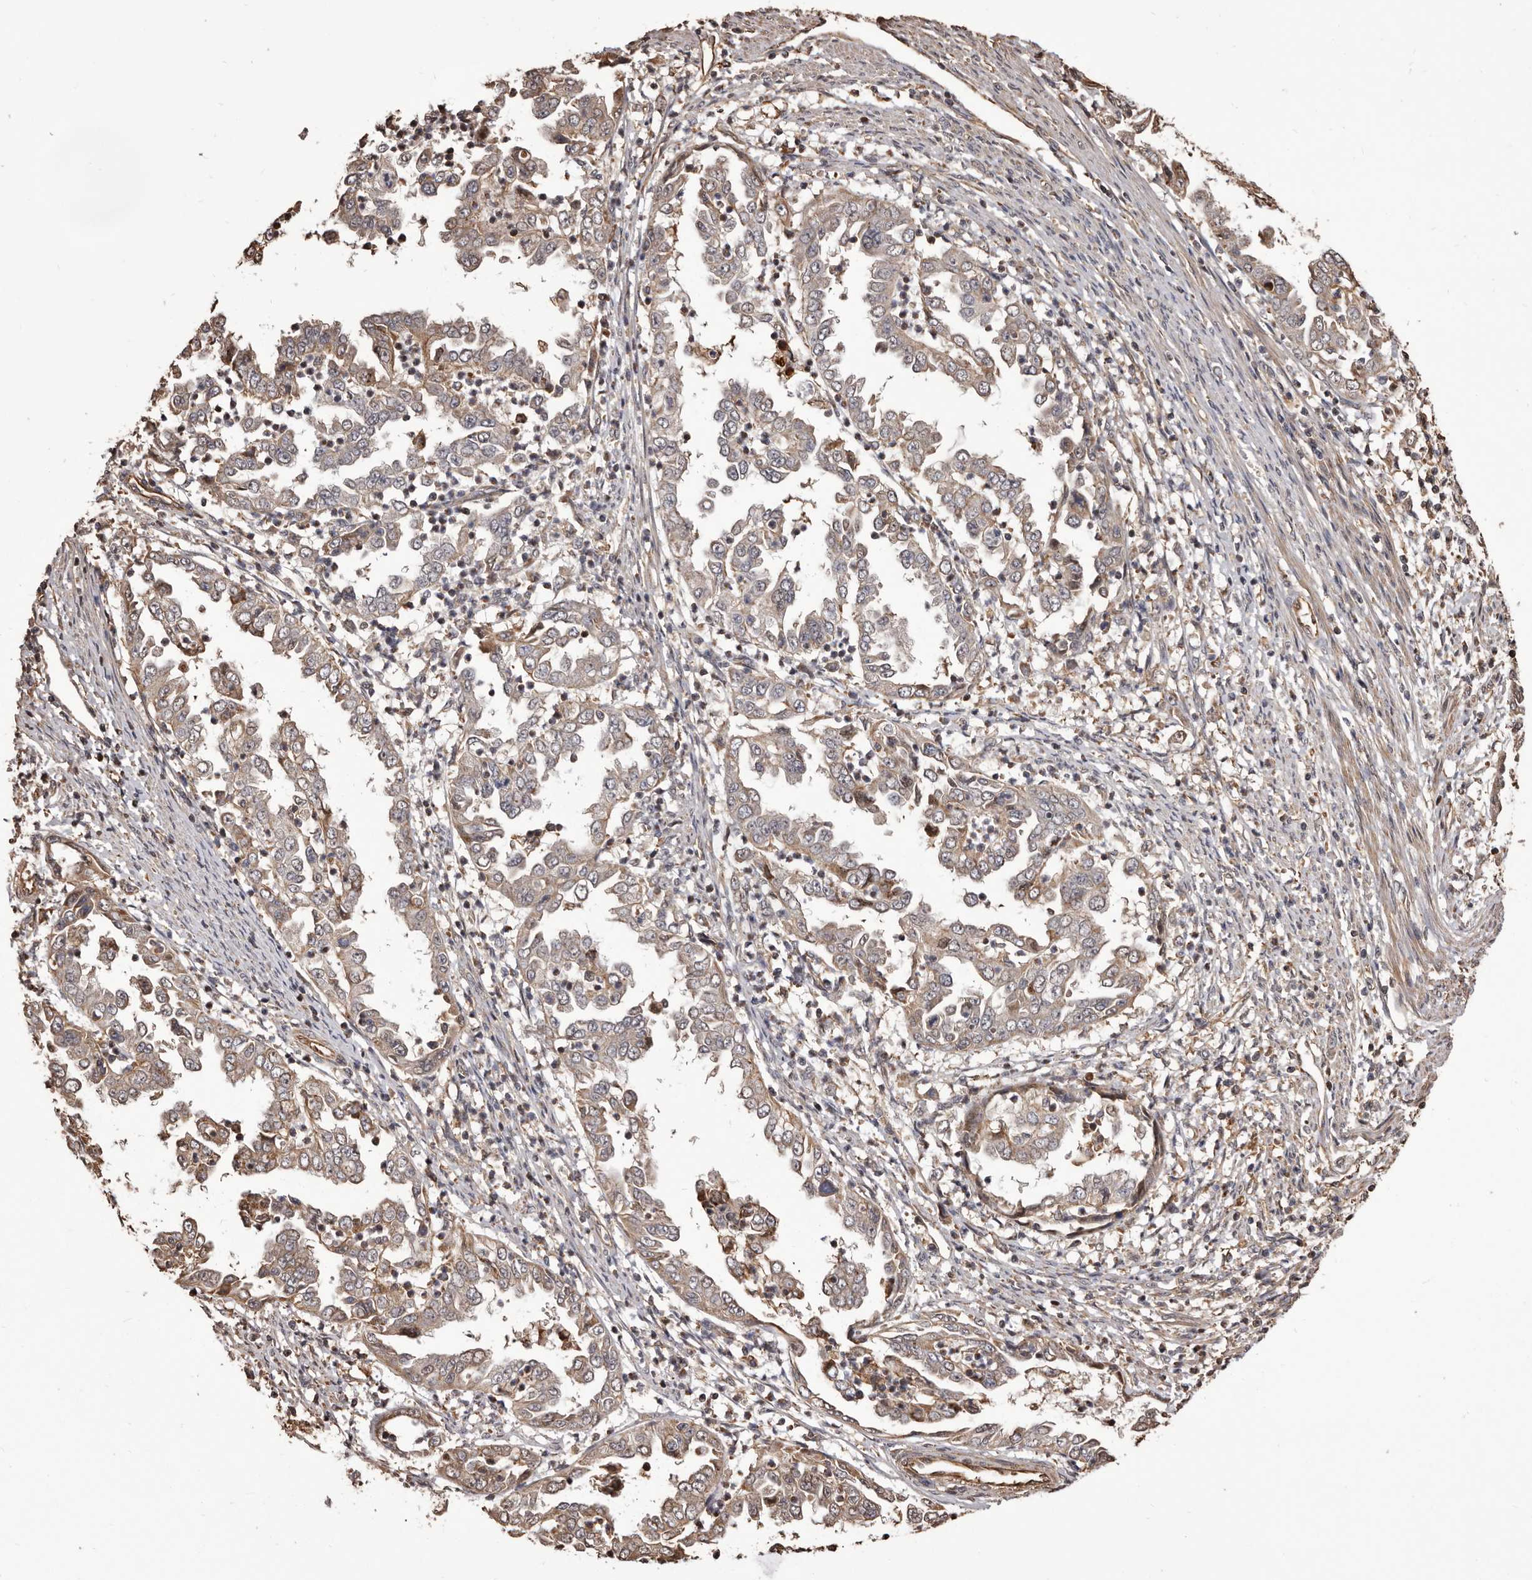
{"staining": {"intensity": "weak", "quantity": "<25%", "location": "cytoplasmic/membranous"}, "tissue": "endometrial cancer", "cell_type": "Tumor cells", "image_type": "cancer", "snomed": [{"axis": "morphology", "description": "Adenocarcinoma, NOS"}, {"axis": "topography", "description": "Endometrium"}], "caption": "DAB immunohistochemical staining of human endometrial cancer exhibits no significant staining in tumor cells.", "gene": "ALPK1", "patient": {"sex": "female", "age": 85}}